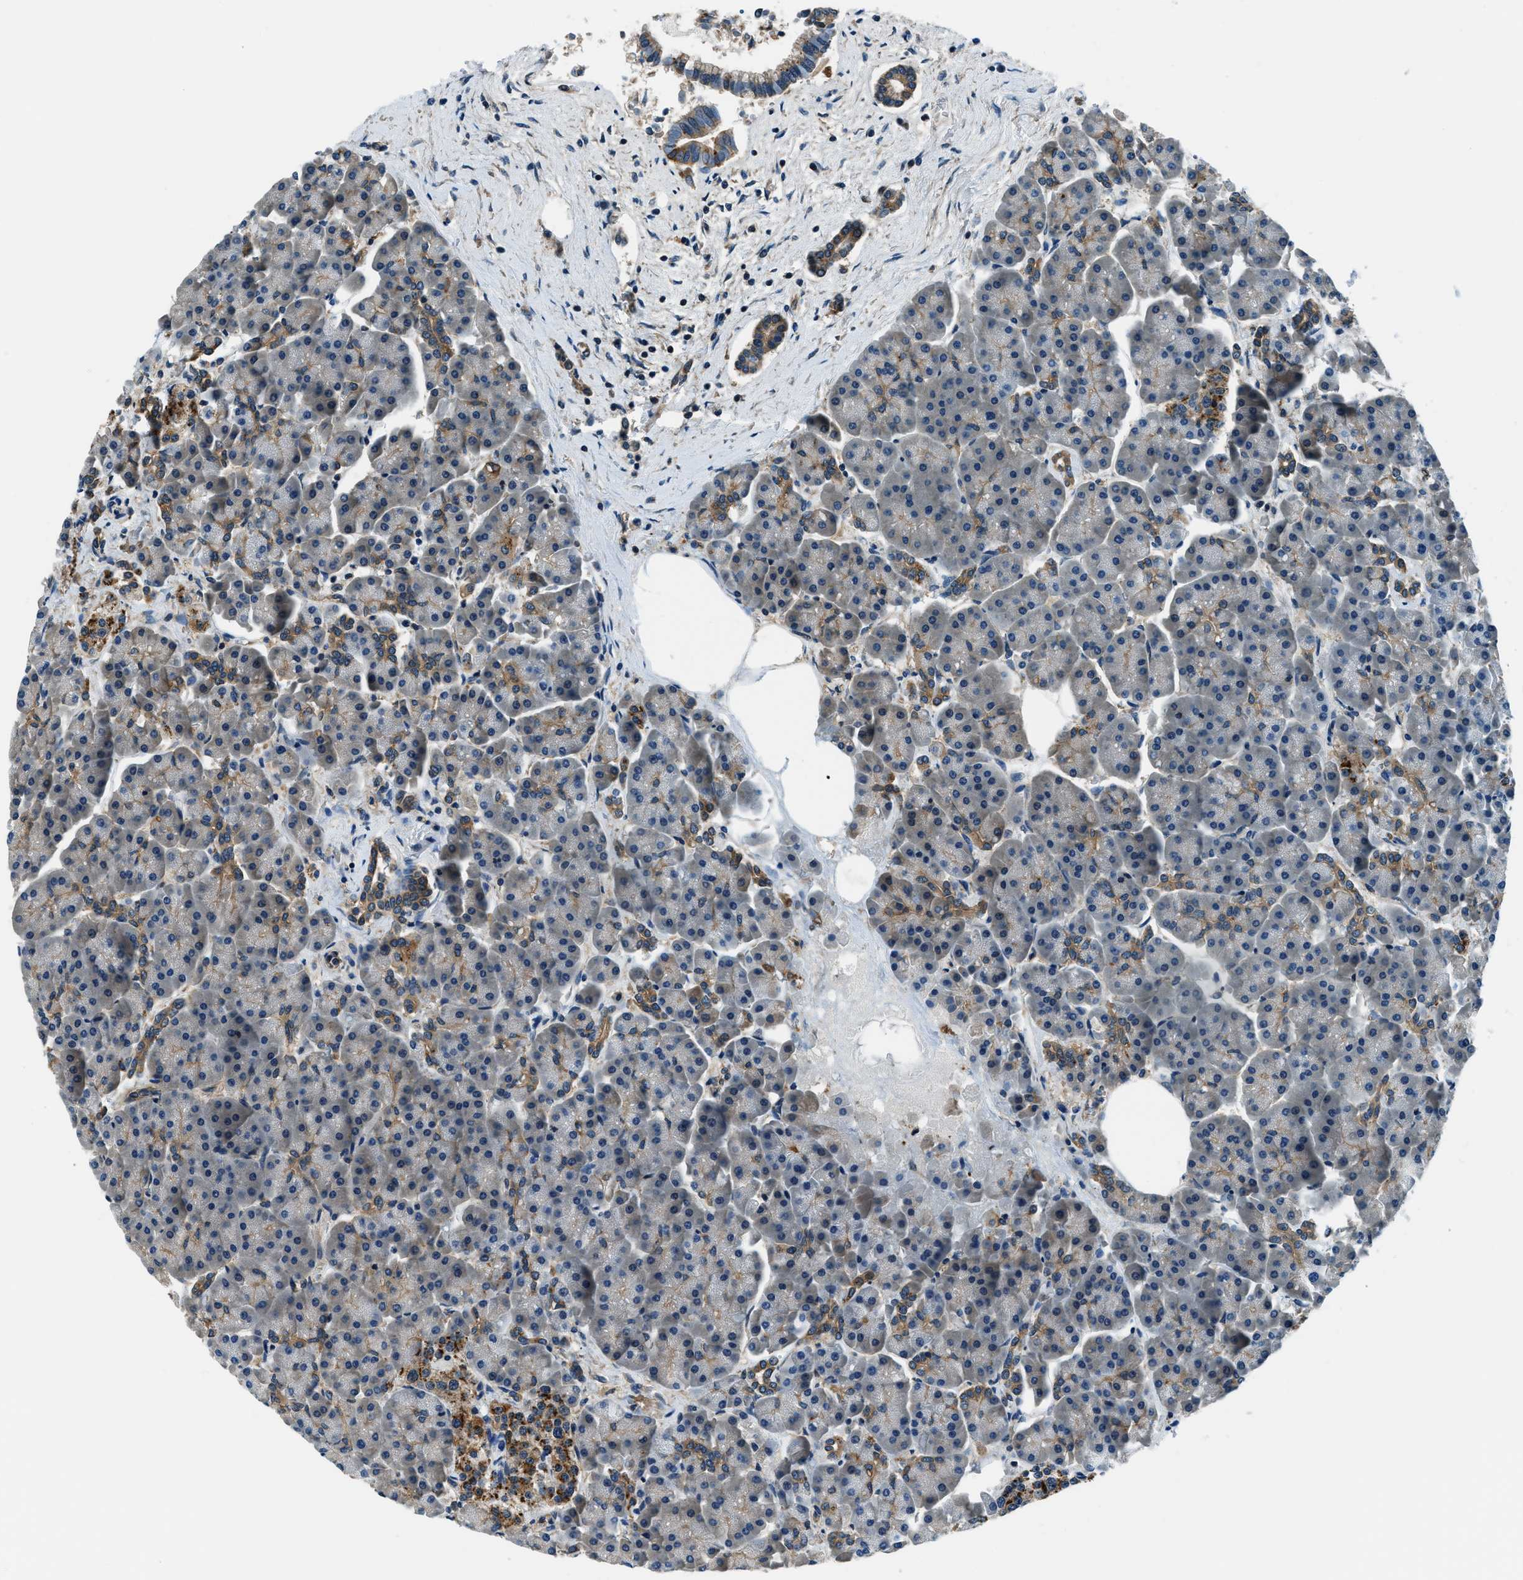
{"staining": {"intensity": "moderate", "quantity": "25%-75%", "location": "cytoplasmic/membranous"}, "tissue": "pancreas", "cell_type": "Exocrine glandular cells", "image_type": "normal", "snomed": [{"axis": "morphology", "description": "Normal tissue, NOS"}, {"axis": "topography", "description": "Pancreas"}], "caption": "An image showing moderate cytoplasmic/membranous positivity in about 25%-75% of exocrine glandular cells in normal pancreas, as visualized by brown immunohistochemical staining.", "gene": "SLC19A2", "patient": {"sex": "female", "age": 70}}